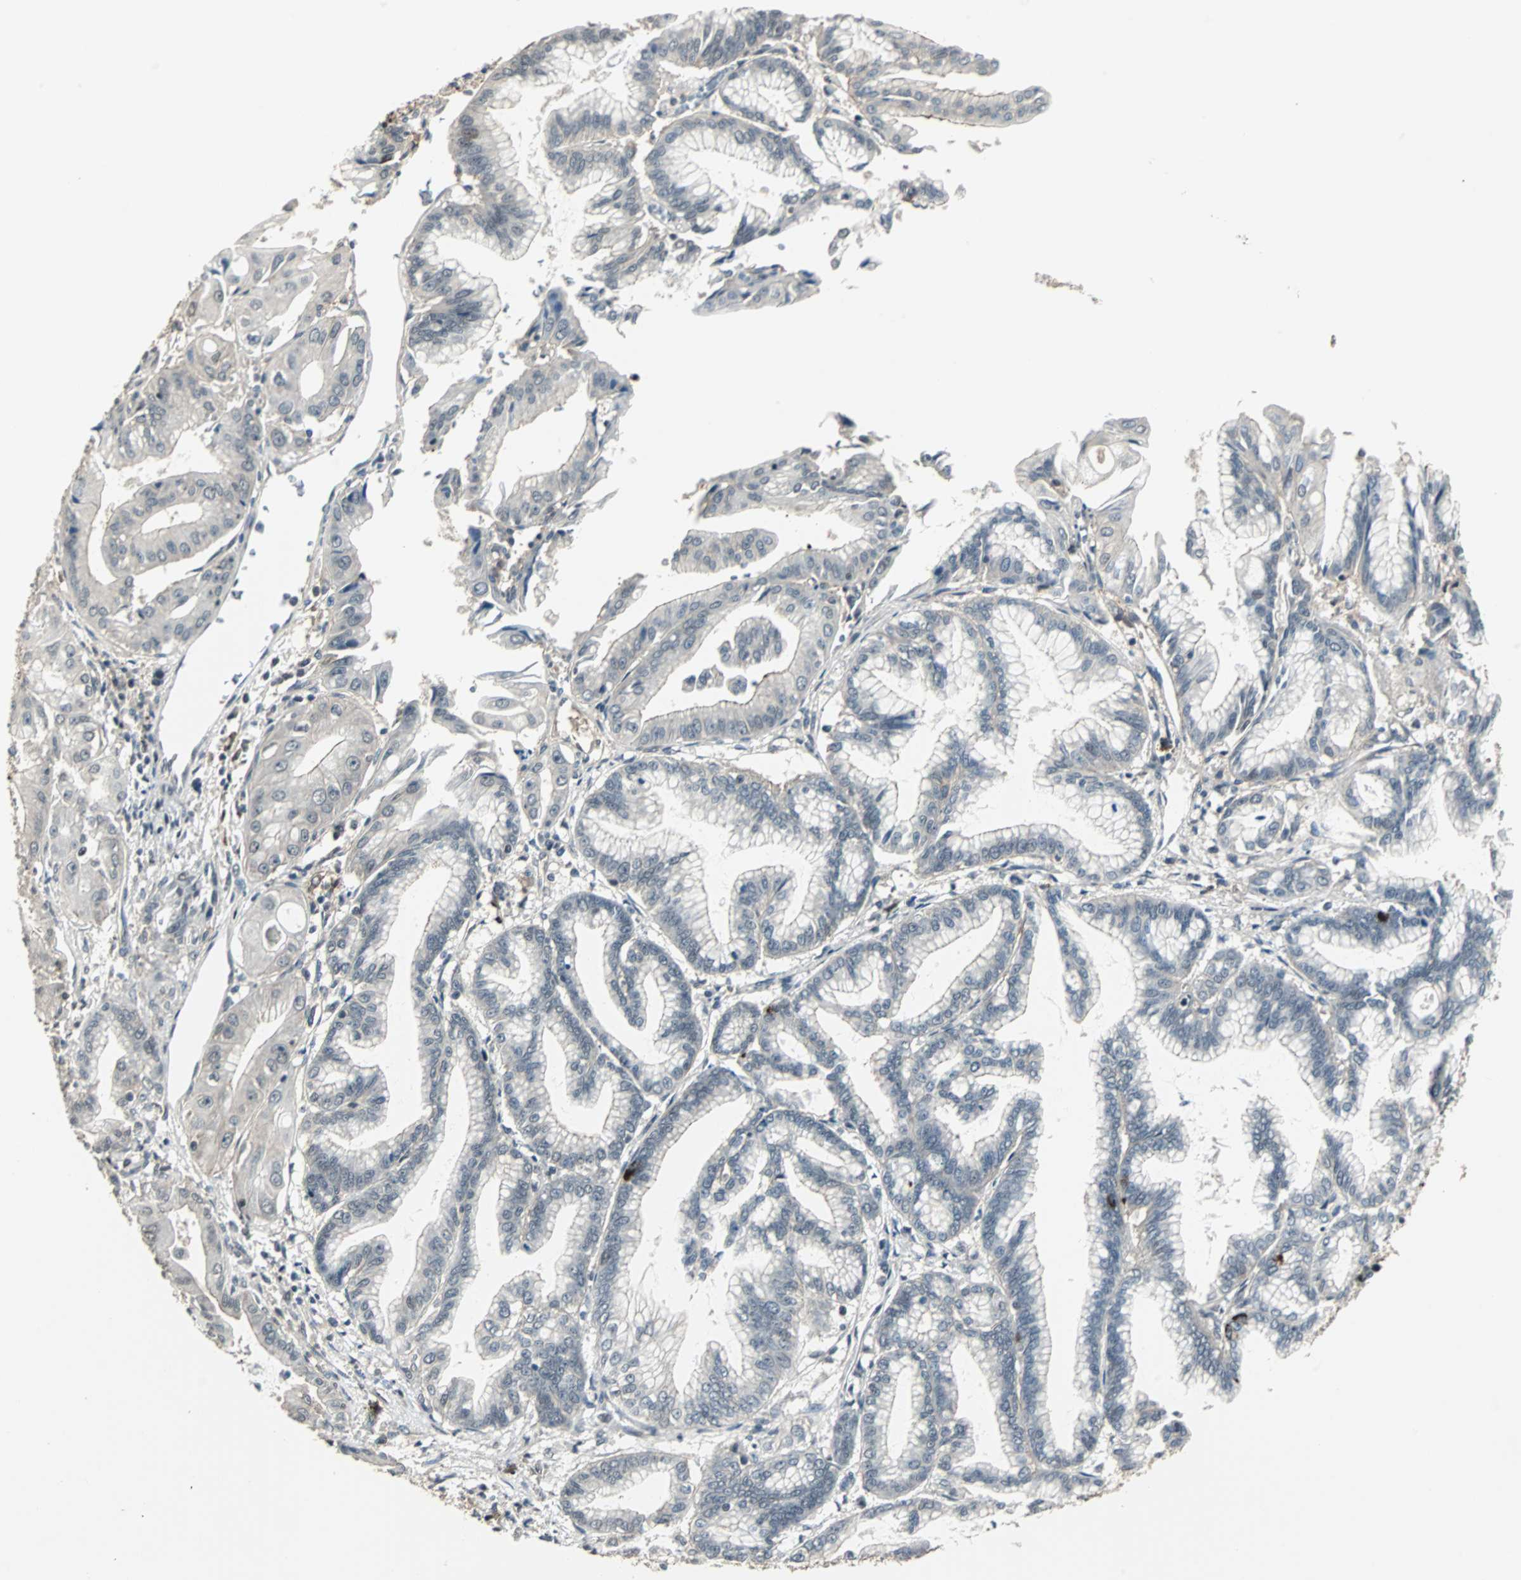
{"staining": {"intensity": "strong", "quantity": "<25%", "location": "cytoplasmic/membranous"}, "tissue": "pancreatic cancer", "cell_type": "Tumor cells", "image_type": "cancer", "snomed": [{"axis": "morphology", "description": "Adenocarcinoma, NOS"}, {"axis": "topography", "description": "Pancreas"}], "caption": "Protein staining by IHC shows strong cytoplasmic/membranous staining in about <25% of tumor cells in adenocarcinoma (pancreatic).", "gene": "MKX", "patient": {"sex": "female", "age": 64}}